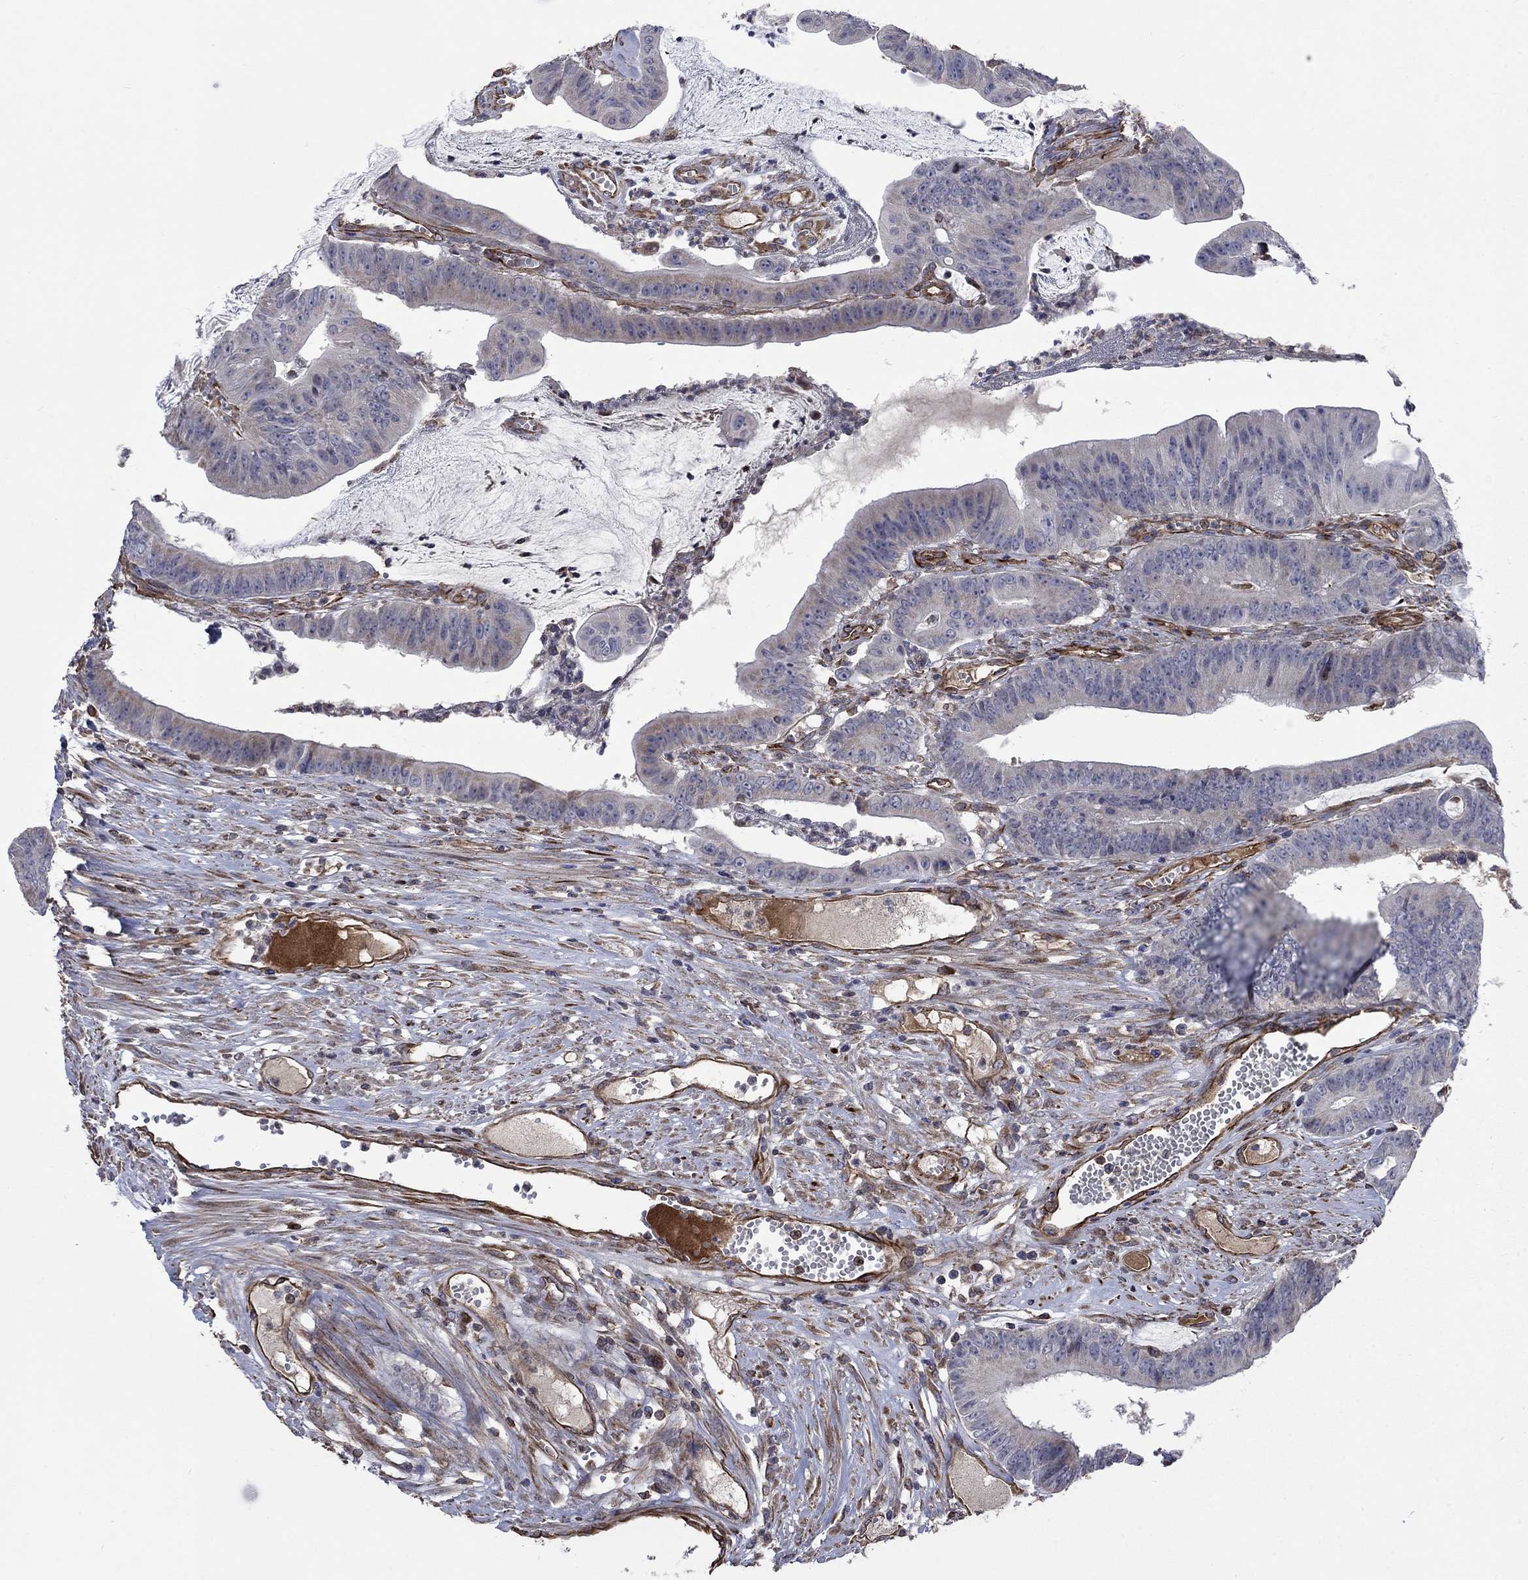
{"staining": {"intensity": "negative", "quantity": "none", "location": "none"}, "tissue": "colorectal cancer", "cell_type": "Tumor cells", "image_type": "cancer", "snomed": [{"axis": "morphology", "description": "Adenocarcinoma, NOS"}, {"axis": "topography", "description": "Colon"}], "caption": "Immunohistochemical staining of human adenocarcinoma (colorectal) demonstrates no significant positivity in tumor cells.", "gene": "NDUFC1", "patient": {"sex": "female", "age": 69}}